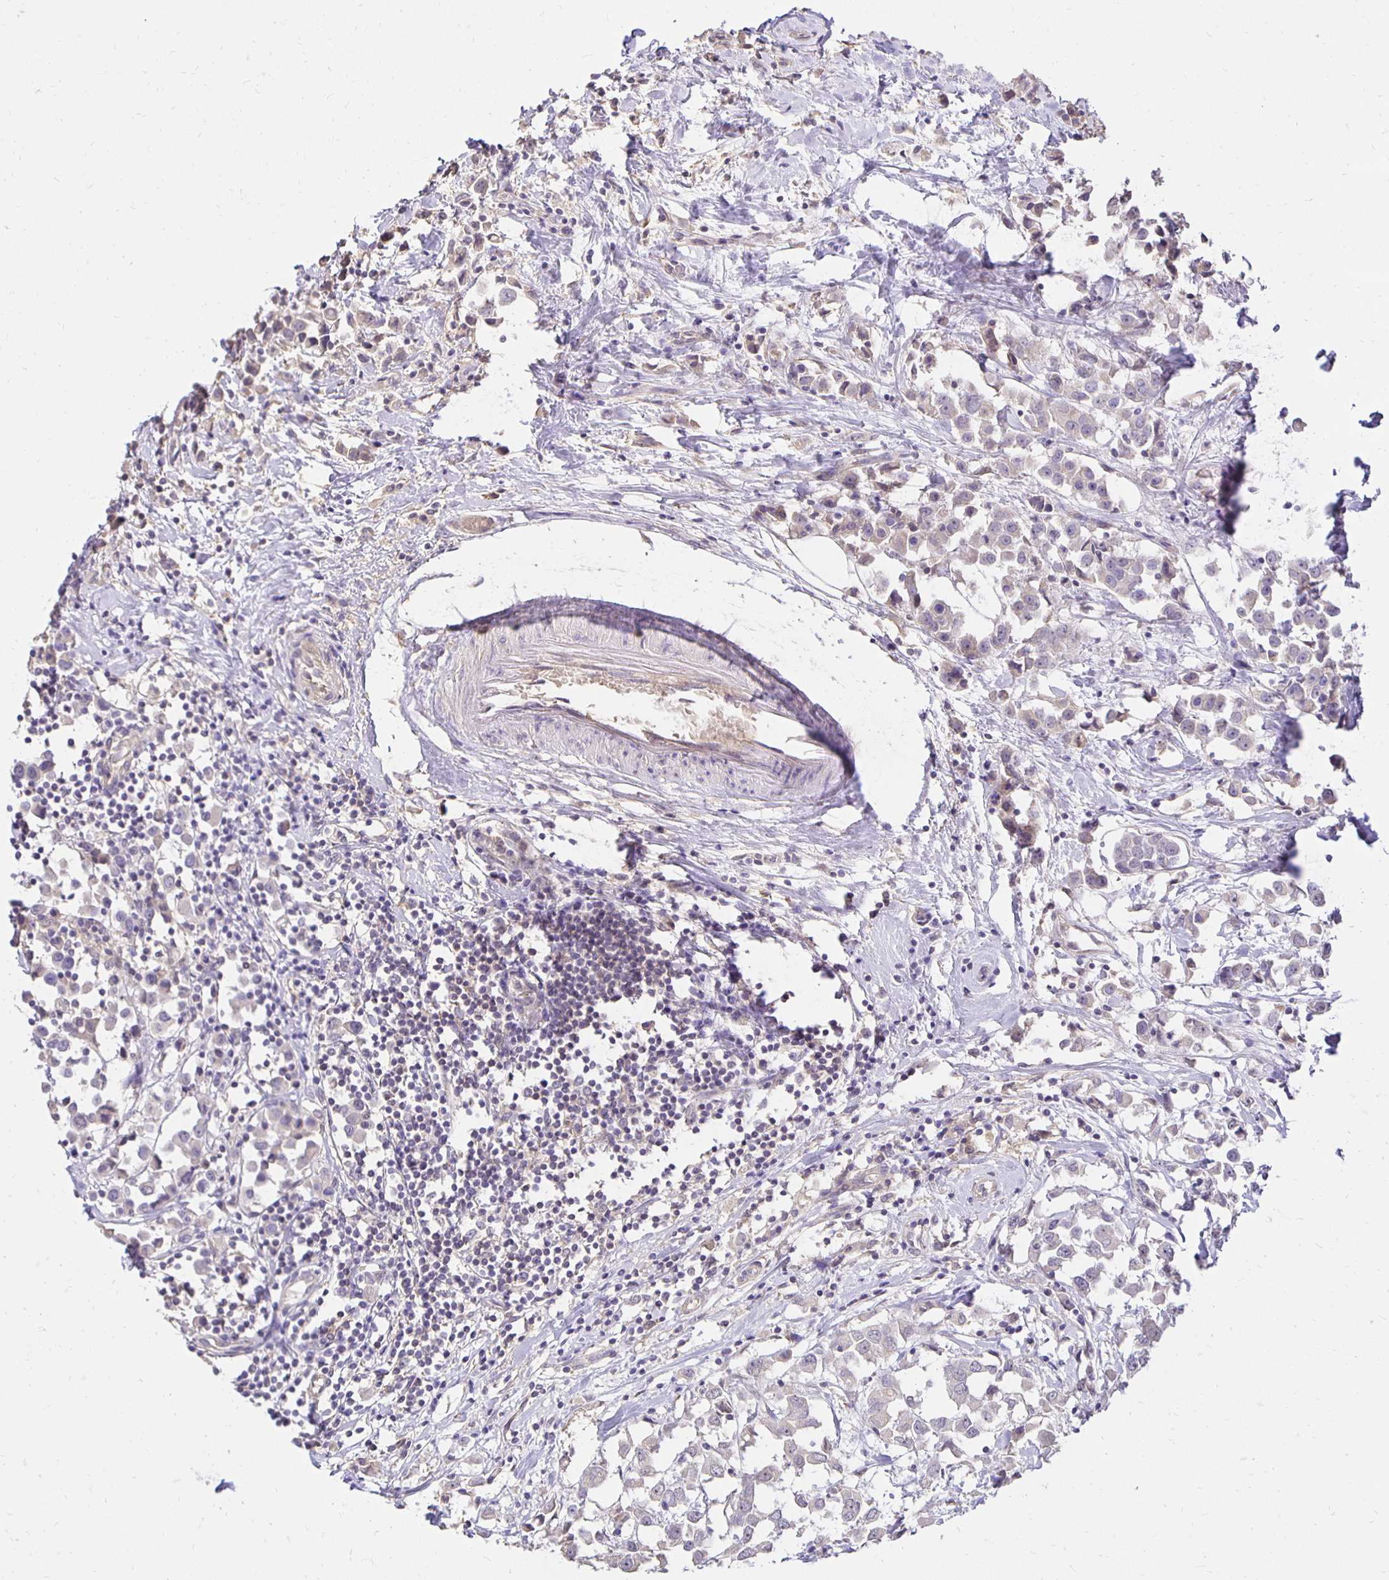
{"staining": {"intensity": "negative", "quantity": "none", "location": "none"}, "tissue": "breast cancer", "cell_type": "Tumor cells", "image_type": "cancer", "snomed": [{"axis": "morphology", "description": "Duct carcinoma"}, {"axis": "topography", "description": "Breast"}], "caption": "This is a histopathology image of immunohistochemistry (IHC) staining of breast invasive ductal carcinoma, which shows no positivity in tumor cells. Brightfield microscopy of IHC stained with DAB (brown) and hematoxylin (blue), captured at high magnification.", "gene": "PNPLA3", "patient": {"sex": "female", "age": 61}}